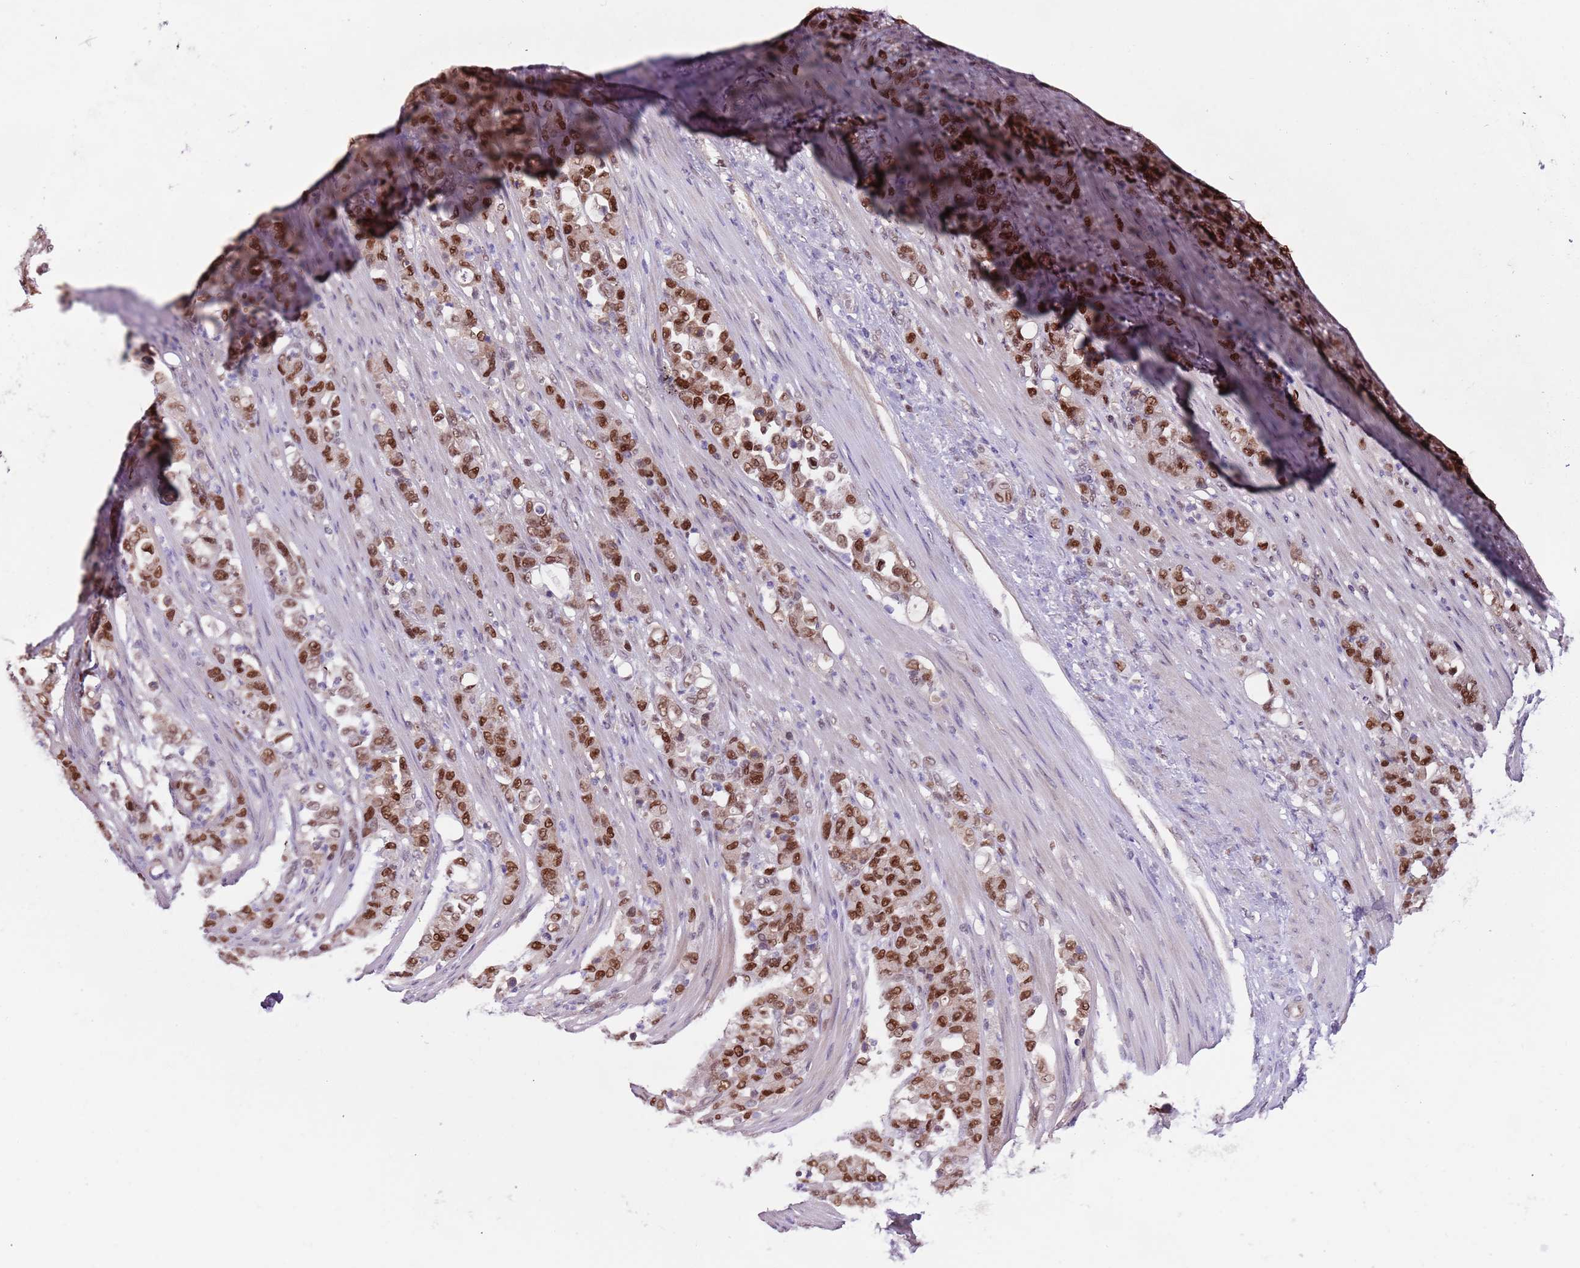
{"staining": {"intensity": "moderate", "quantity": ">75%", "location": "nuclear"}, "tissue": "stomach cancer", "cell_type": "Tumor cells", "image_type": "cancer", "snomed": [{"axis": "morphology", "description": "Normal tissue, NOS"}, {"axis": "morphology", "description": "Adenocarcinoma, NOS"}, {"axis": "topography", "description": "Stomach"}], "caption": "Moderate nuclear protein expression is present in approximately >75% of tumor cells in stomach adenocarcinoma.", "gene": "RMND5B", "patient": {"sex": "female", "age": 79}}